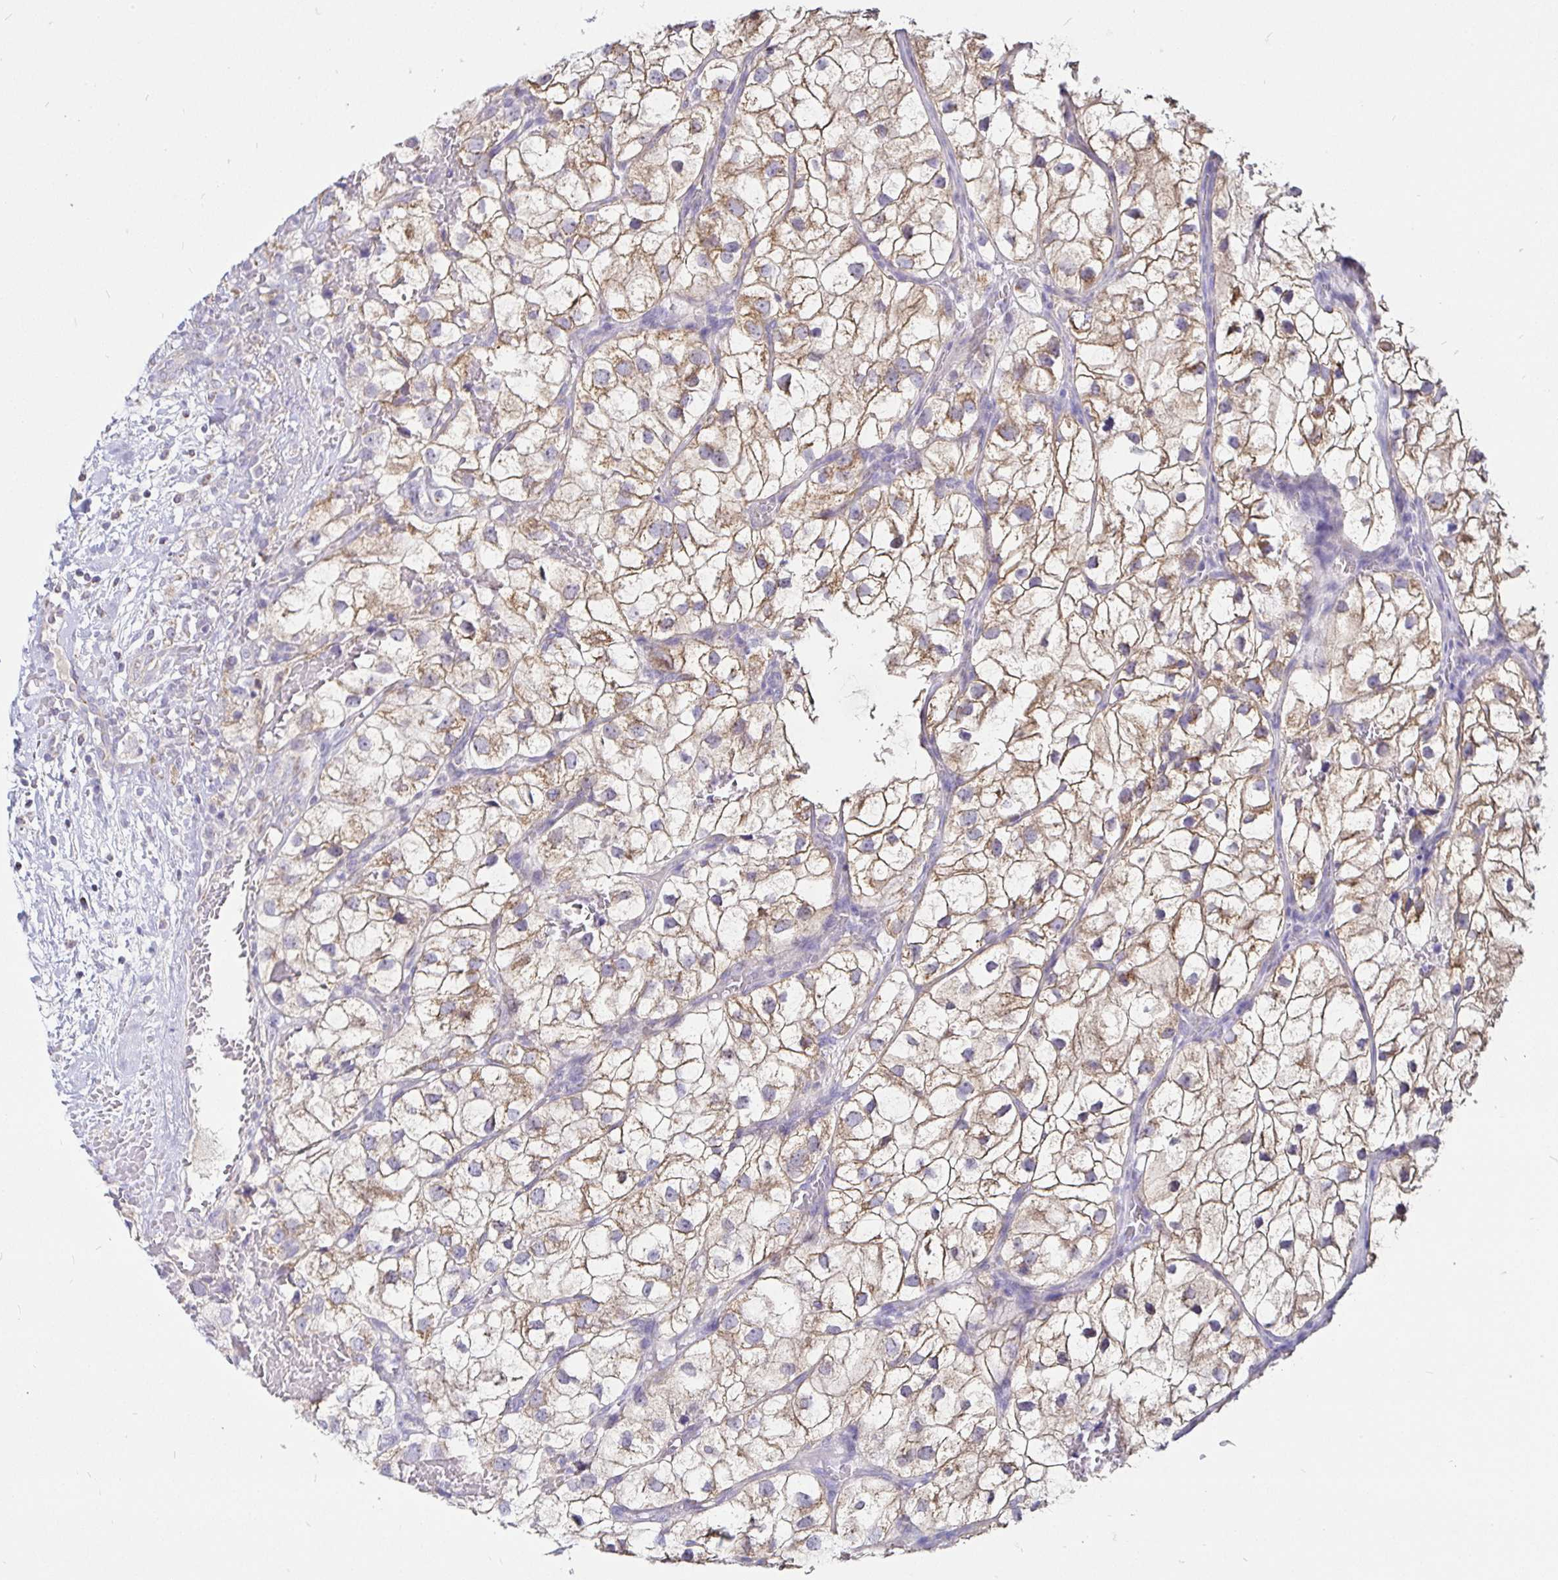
{"staining": {"intensity": "weak", "quantity": ">75%", "location": "cytoplasmic/membranous"}, "tissue": "renal cancer", "cell_type": "Tumor cells", "image_type": "cancer", "snomed": [{"axis": "morphology", "description": "Adenocarcinoma, NOS"}, {"axis": "topography", "description": "Kidney"}], "caption": "Tumor cells demonstrate weak cytoplasmic/membranous positivity in approximately >75% of cells in adenocarcinoma (renal). The protein is shown in brown color, while the nuclei are stained blue.", "gene": "PGAM2", "patient": {"sex": "male", "age": 59}}